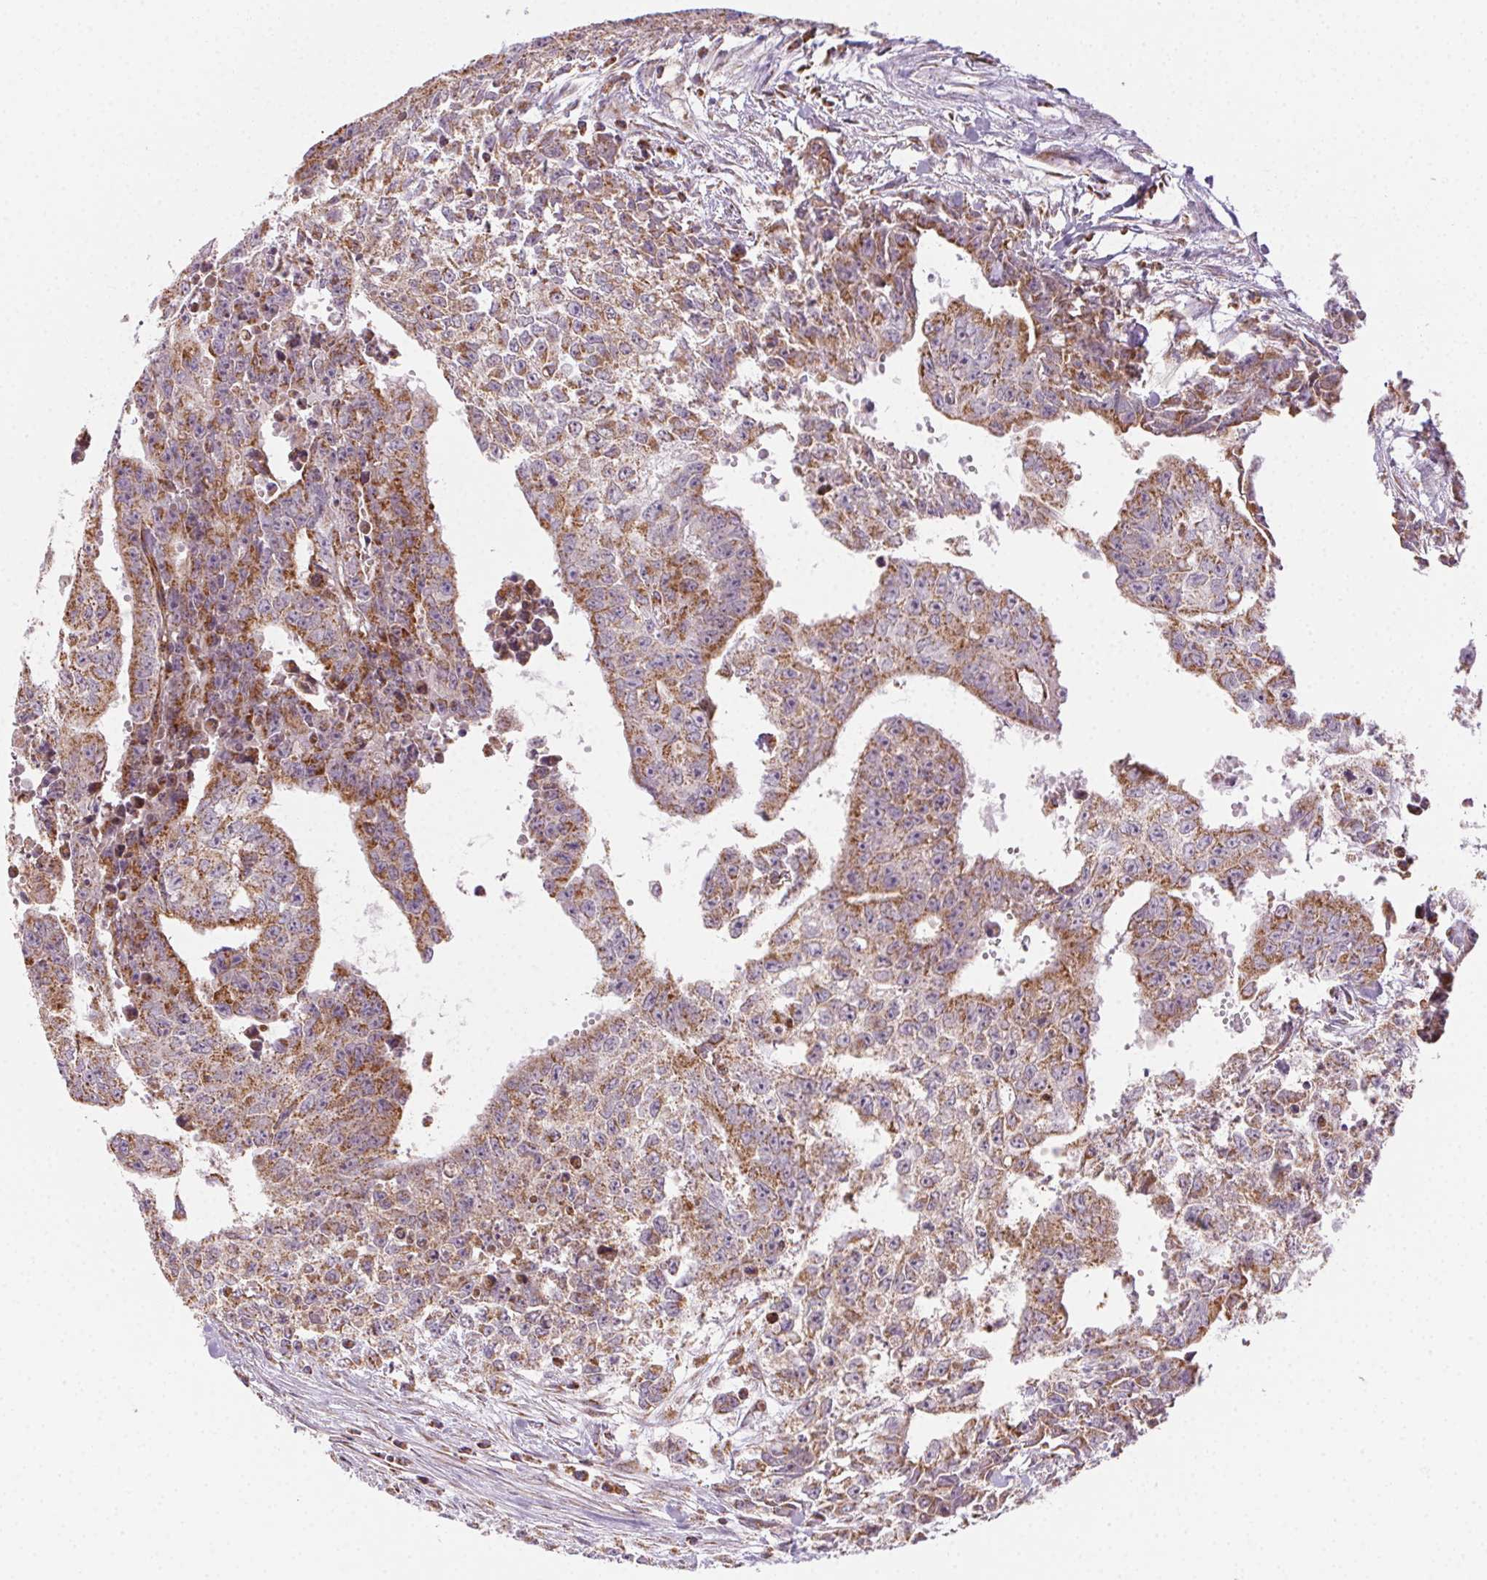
{"staining": {"intensity": "moderate", "quantity": ">75%", "location": "cytoplasmic/membranous"}, "tissue": "testis cancer", "cell_type": "Tumor cells", "image_type": "cancer", "snomed": [{"axis": "morphology", "description": "Carcinoma, Embryonal, NOS"}, {"axis": "morphology", "description": "Teratoma, malignant, NOS"}, {"axis": "topography", "description": "Testis"}], "caption": "Protein expression analysis of teratoma (malignant) (testis) reveals moderate cytoplasmic/membranous positivity in approximately >75% of tumor cells.", "gene": "CLPB", "patient": {"sex": "male", "age": 24}}